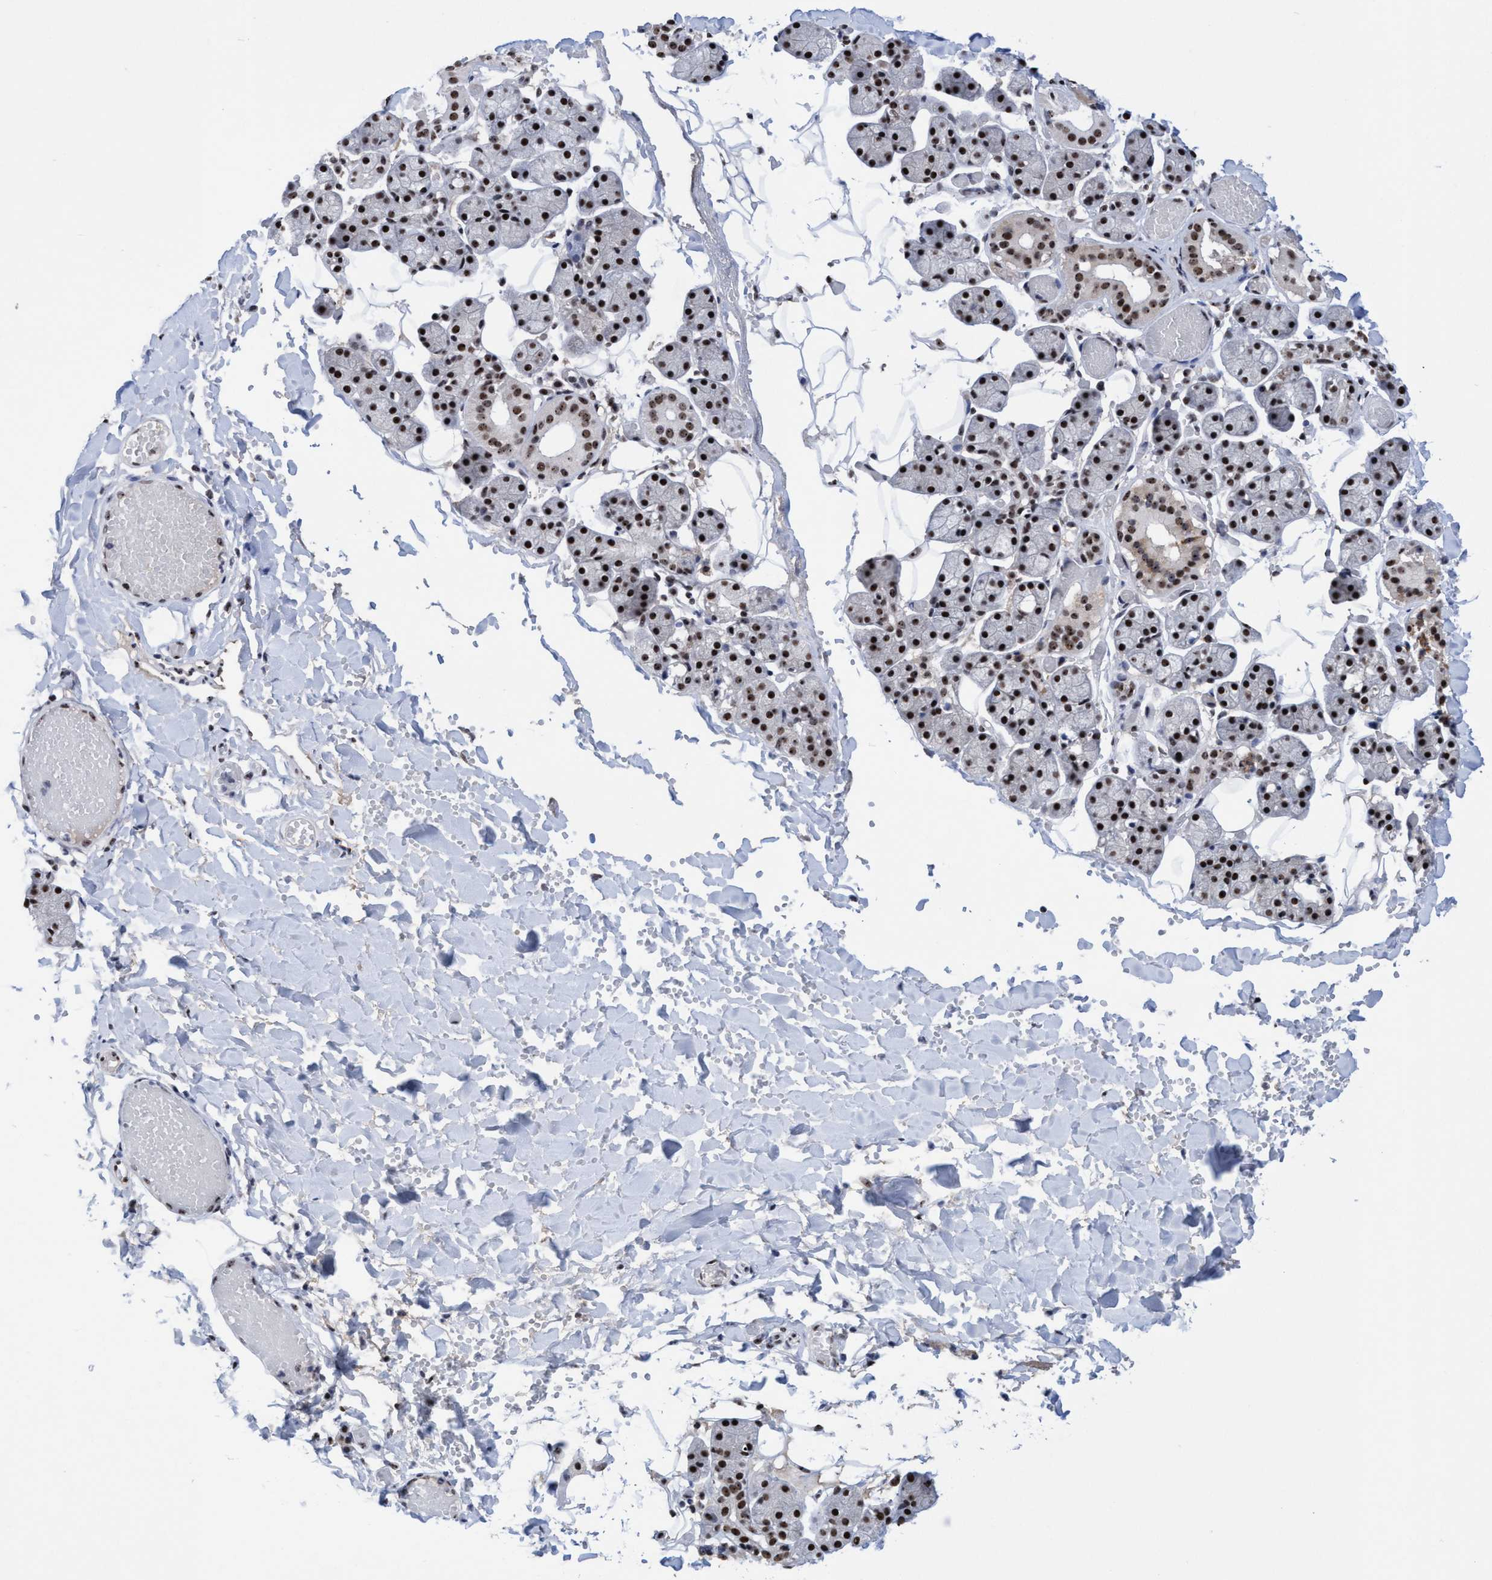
{"staining": {"intensity": "strong", "quantity": ">75%", "location": "nuclear"}, "tissue": "salivary gland", "cell_type": "Glandular cells", "image_type": "normal", "snomed": [{"axis": "morphology", "description": "Normal tissue, NOS"}, {"axis": "topography", "description": "Salivary gland"}], "caption": "Normal salivary gland was stained to show a protein in brown. There is high levels of strong nuclear positivity in approximately >75% of glandular cells. (DAB (3,3'-diaminobenzidine) IHC, brown staining for protein, blue staining for nuclei).", "gene": "EFCAB10", "patient": {"sex": "female", "age": 33}}